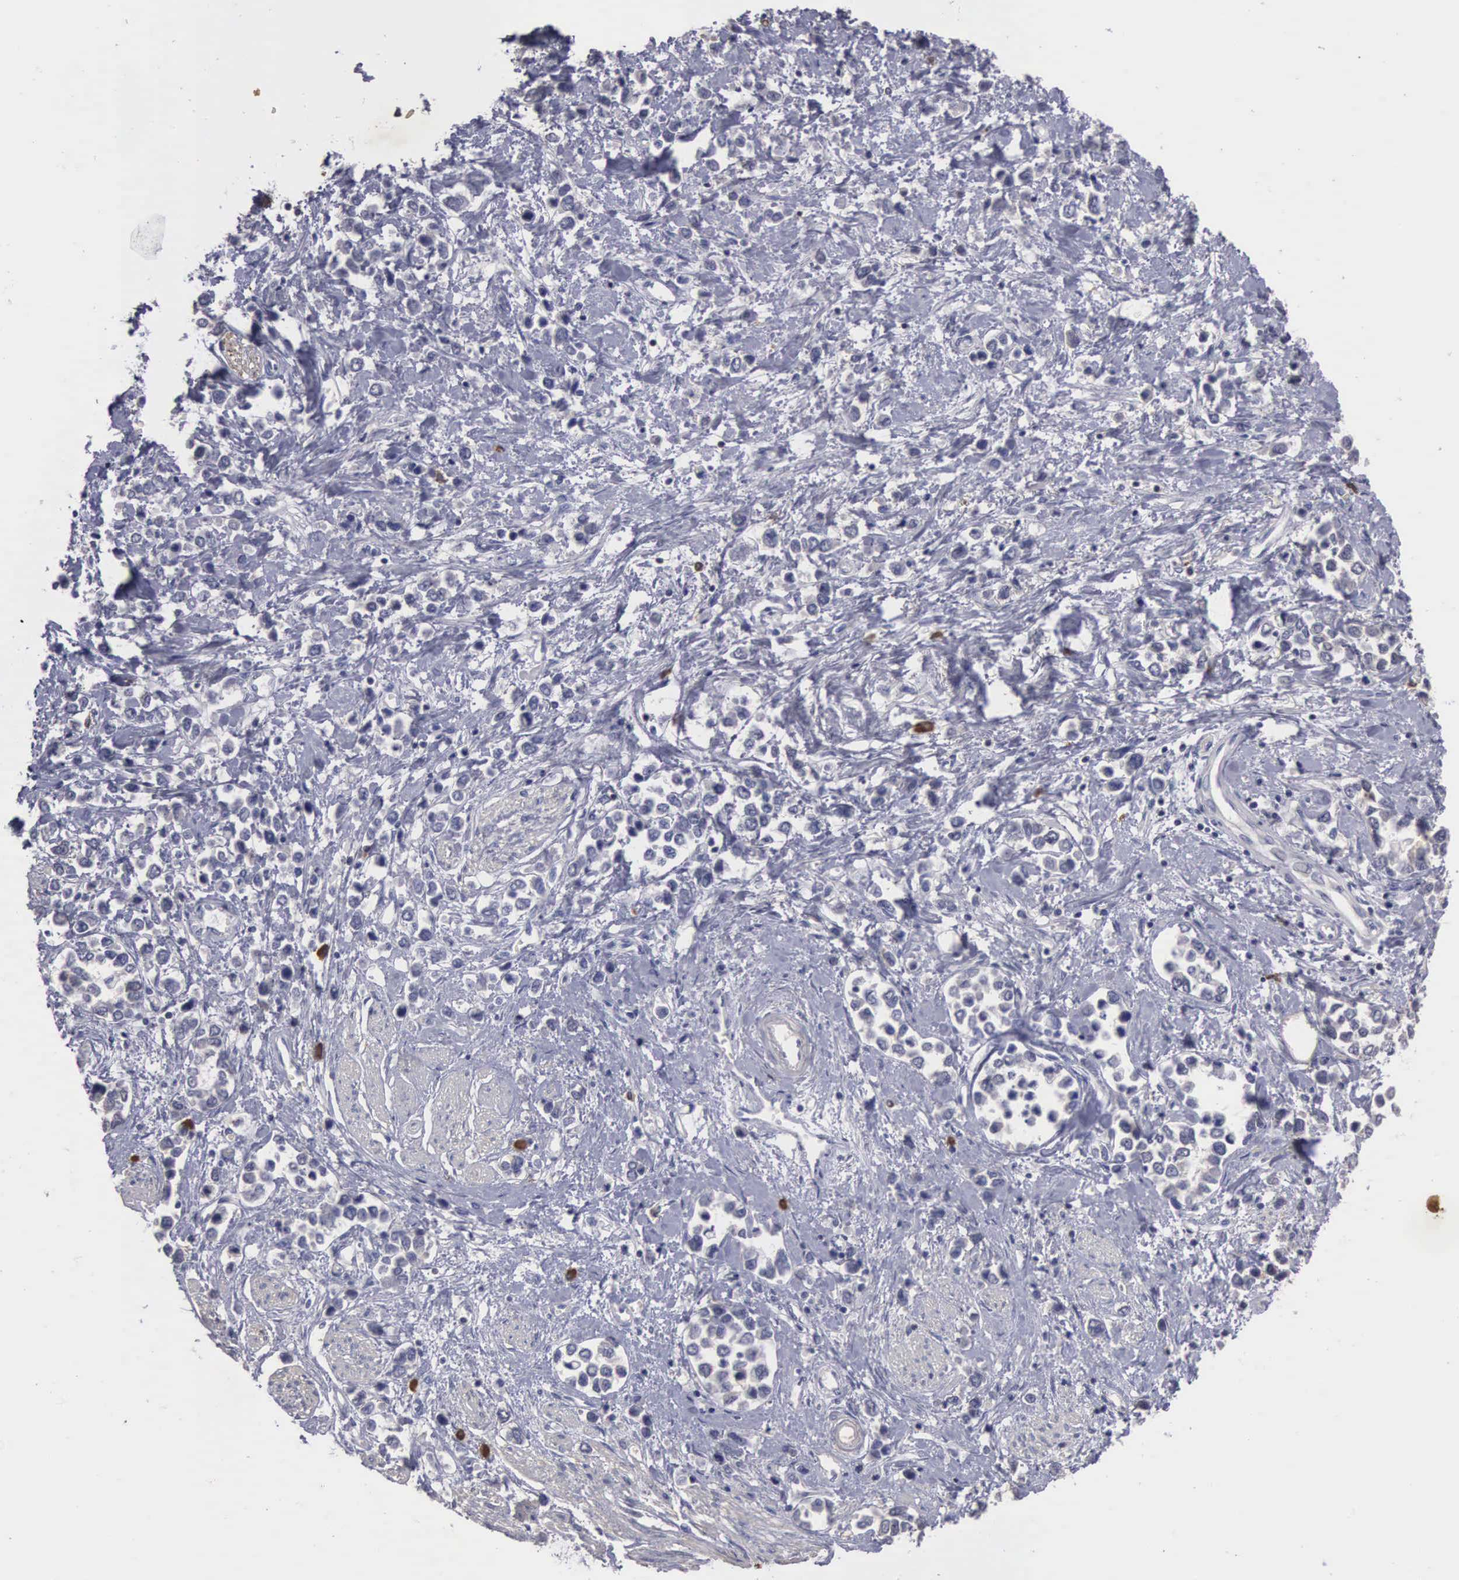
{"staining": {"intensity": "negative", "quantity": "none", "location": "none"}, "tissue": "stomach cancer", "cell_type": "Tumor cells", "image_type": "cancer", "snomed": [{"axis": "morphology", "description": "Adenocarcinoma, NOS"}, {"axis": "topography", "description": "Stomach, upper"}], "caption": "Histopathology image shows no significant protein expression in tumor cells of stomach cancer. (DAB (3,3'-diaminobenzidine) immunohistochemistry (IHC), high magnification).", "gene": "ENO3", "patient": {"sex": "male", "age": 76}}